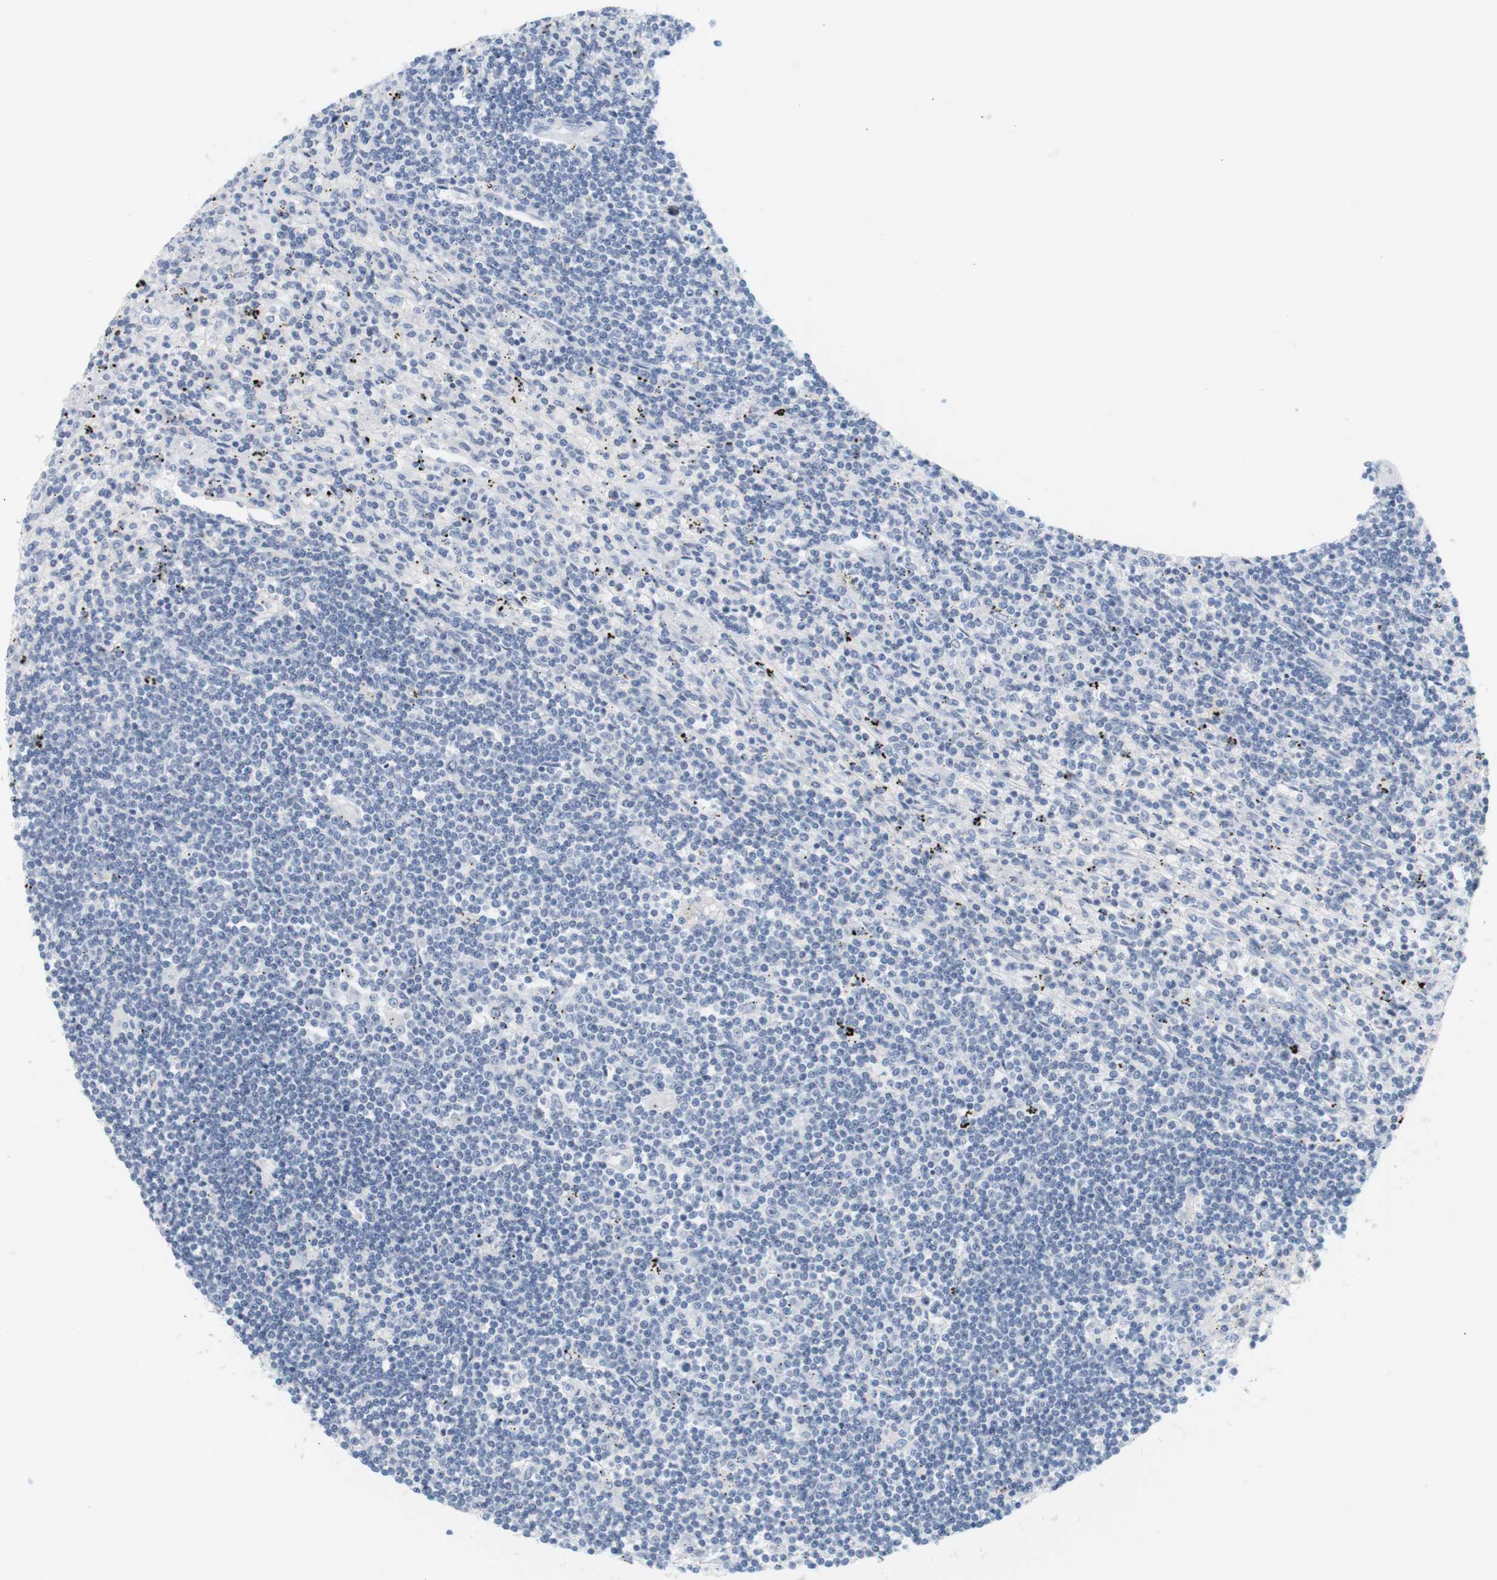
{"staining": {"intensity": "negative", "quantity": "none", "location": "none"}, "tissue": "lymphoma", "cell_type": "Tumor cells", "image_type": "cancer", "snomed": [{"axis": "morphology", "description": "Malignant lymphoma, non-Hodgkin's type, Low grade"}, {"axis": "topography", "description": "Spleen"}], "caption": "High magnification brightfield microscopy of malignant lymphoma, non-Hodgkin's type (low-grade) stained with DAB (brown) and counterstained with hematoxylin (blue): tumor cells show no significant staining.", "gene": "OPRM1", "patient": {"sex": "male", "age": 76}}